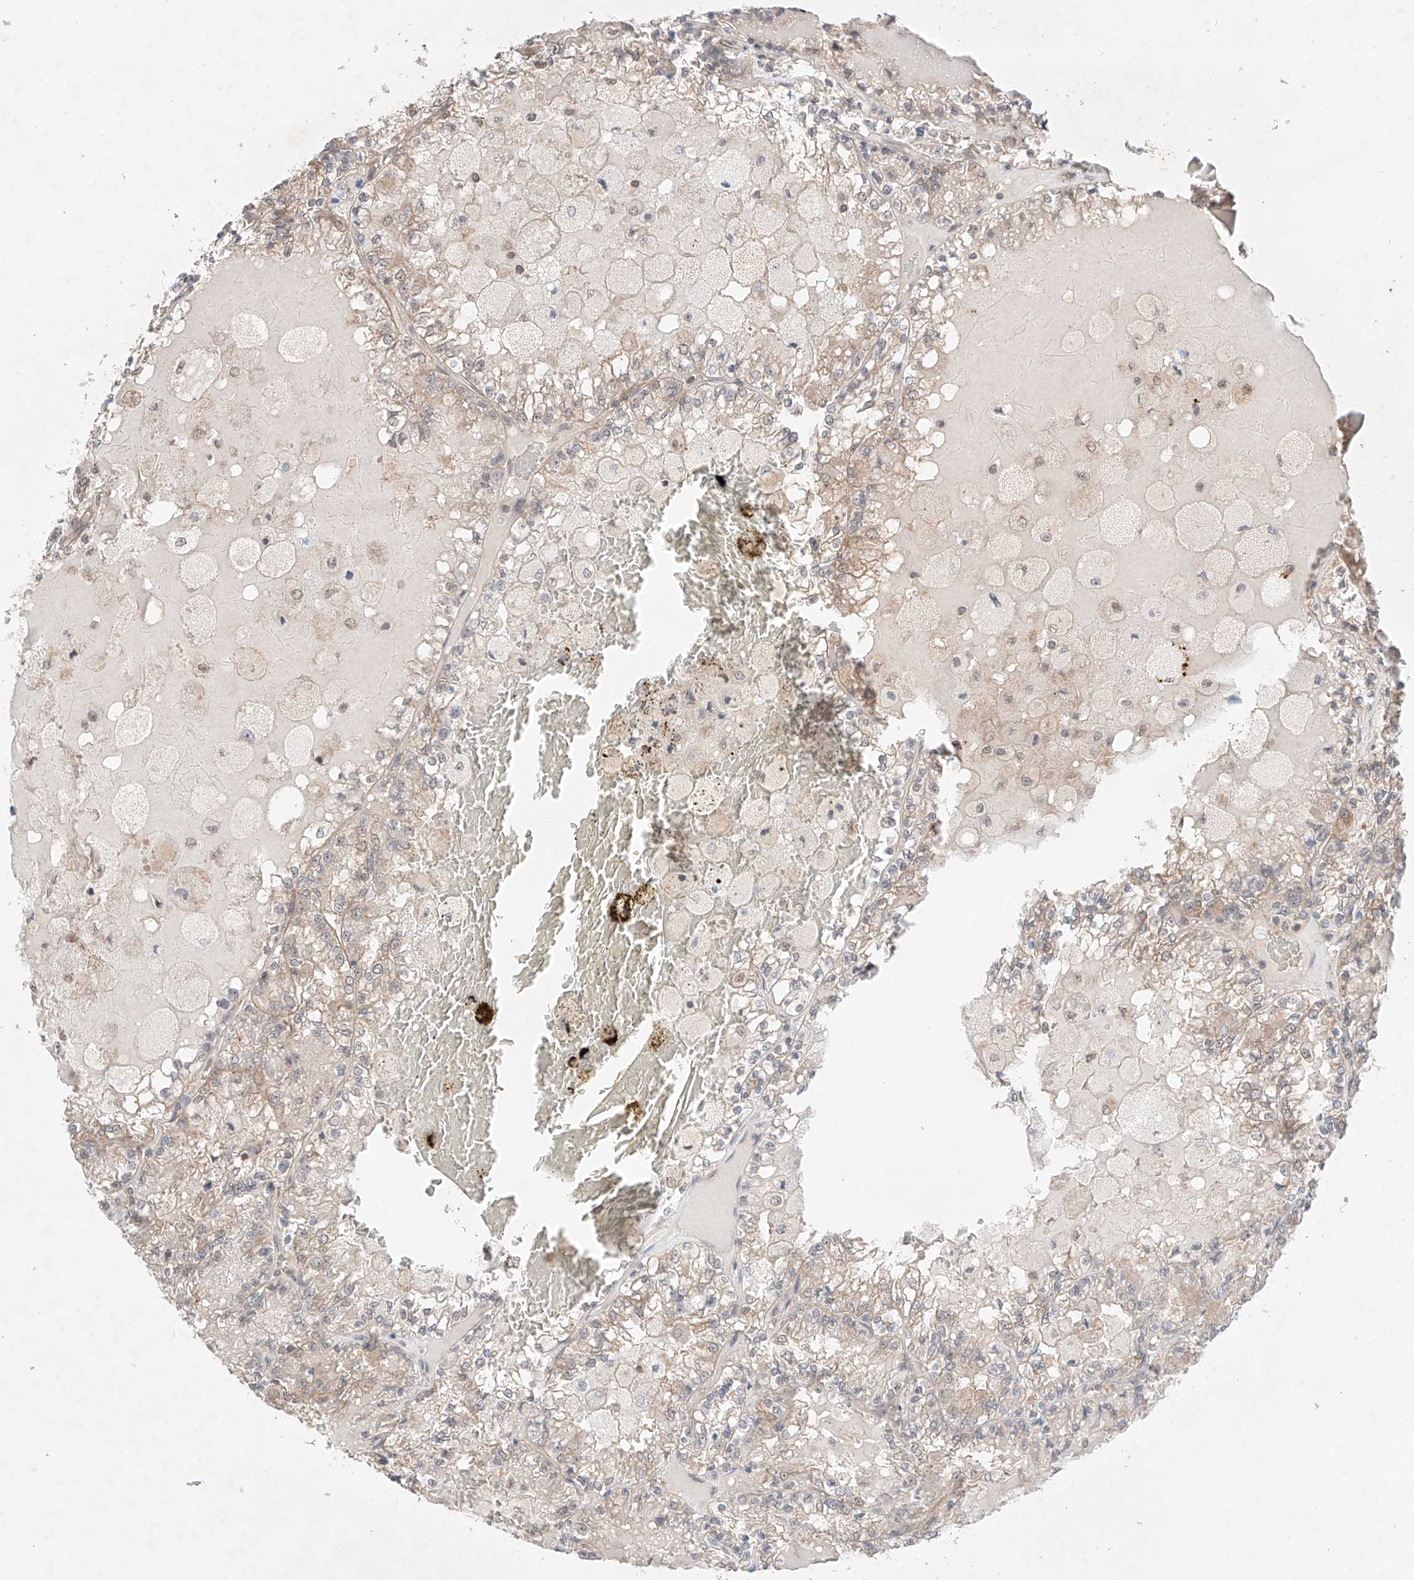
{"staining": {"intensity": "weak", "quantity": "<25%", "location": "cytoplasmic/membranous"}, "tissue": "renal cancer", "cell_type": "Tumor cells", "image_type": "cancer", "snomed": [{"axis": "morphology", "description": "Adenocarcinoma, NOS"}, {"axis": "topography", "description": "Kidney"}], "caption": "This is an immunohistochemistry (IHC) image of renal cancer (adenocarcinoma). There is no expression in tumor cells.", "gene": "TSR2", "patient": {"sex": "female", "age": 56}}